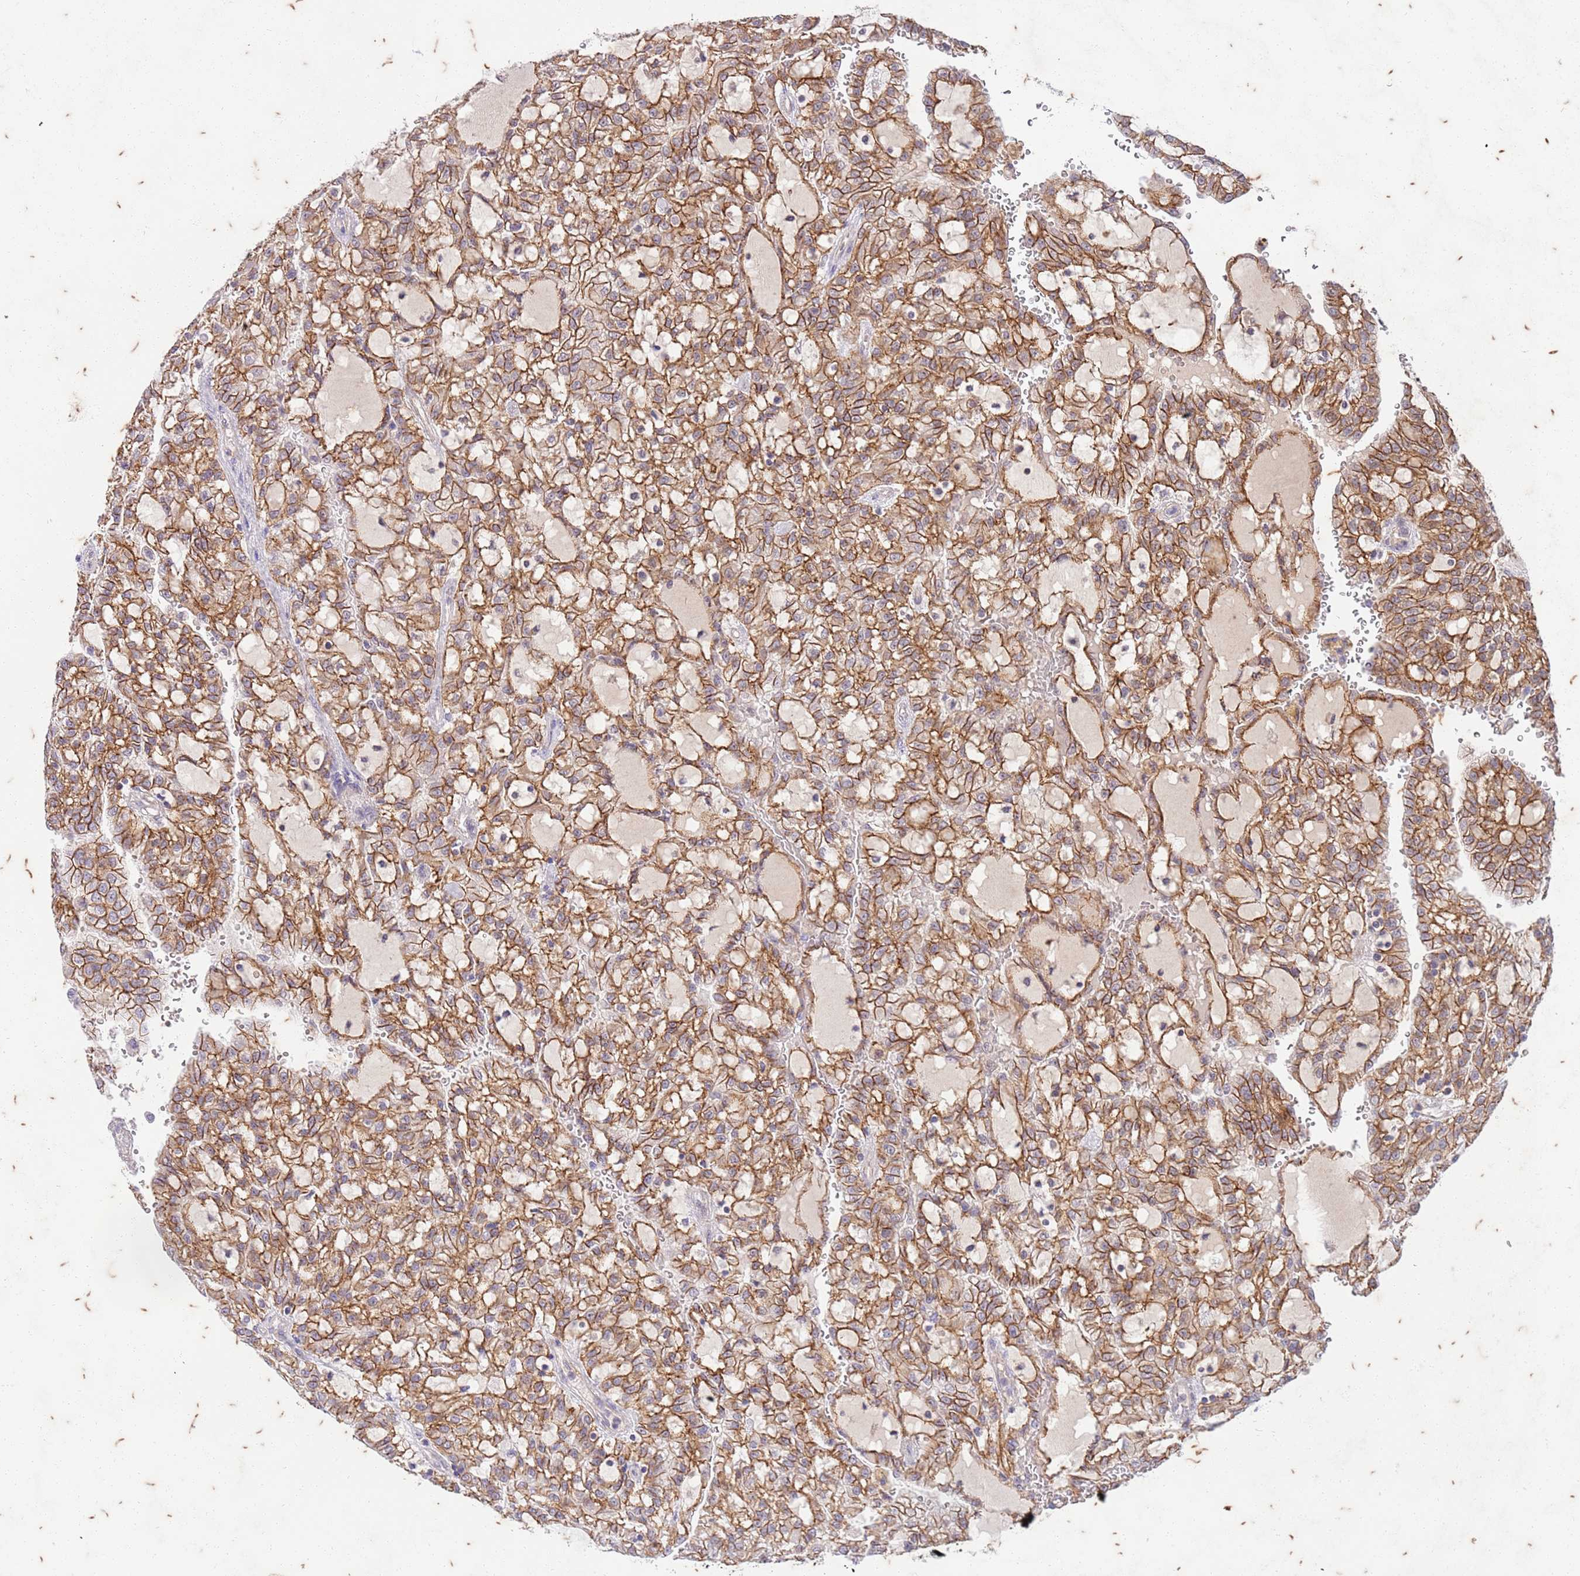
{"staining": {"intensity": "strong", "quantity": ">75%", "location": "cytoplasmic/membranous"}, "tissue": "renal cancer", "cell_type": "Tumor cells", "image_type": "cancer", "snomed": [{"axis": "morphology", "description": "Adenocarcinoma, NOS"}, {"axis": "topography", "description": "Kidney"}], "caption": "High-magnification brightfield microscopy of renal cancer stained with DAB (3,3'-diaminobenzidine) (brown) and counterstained with hematoxylin (blue). tumor cells exhibit strong cytoplasmic/membranous expression is seen in approximately>75% of cells.", "gene": "RAPGEF3", "patient": {"sex": "male", "age": 63}}